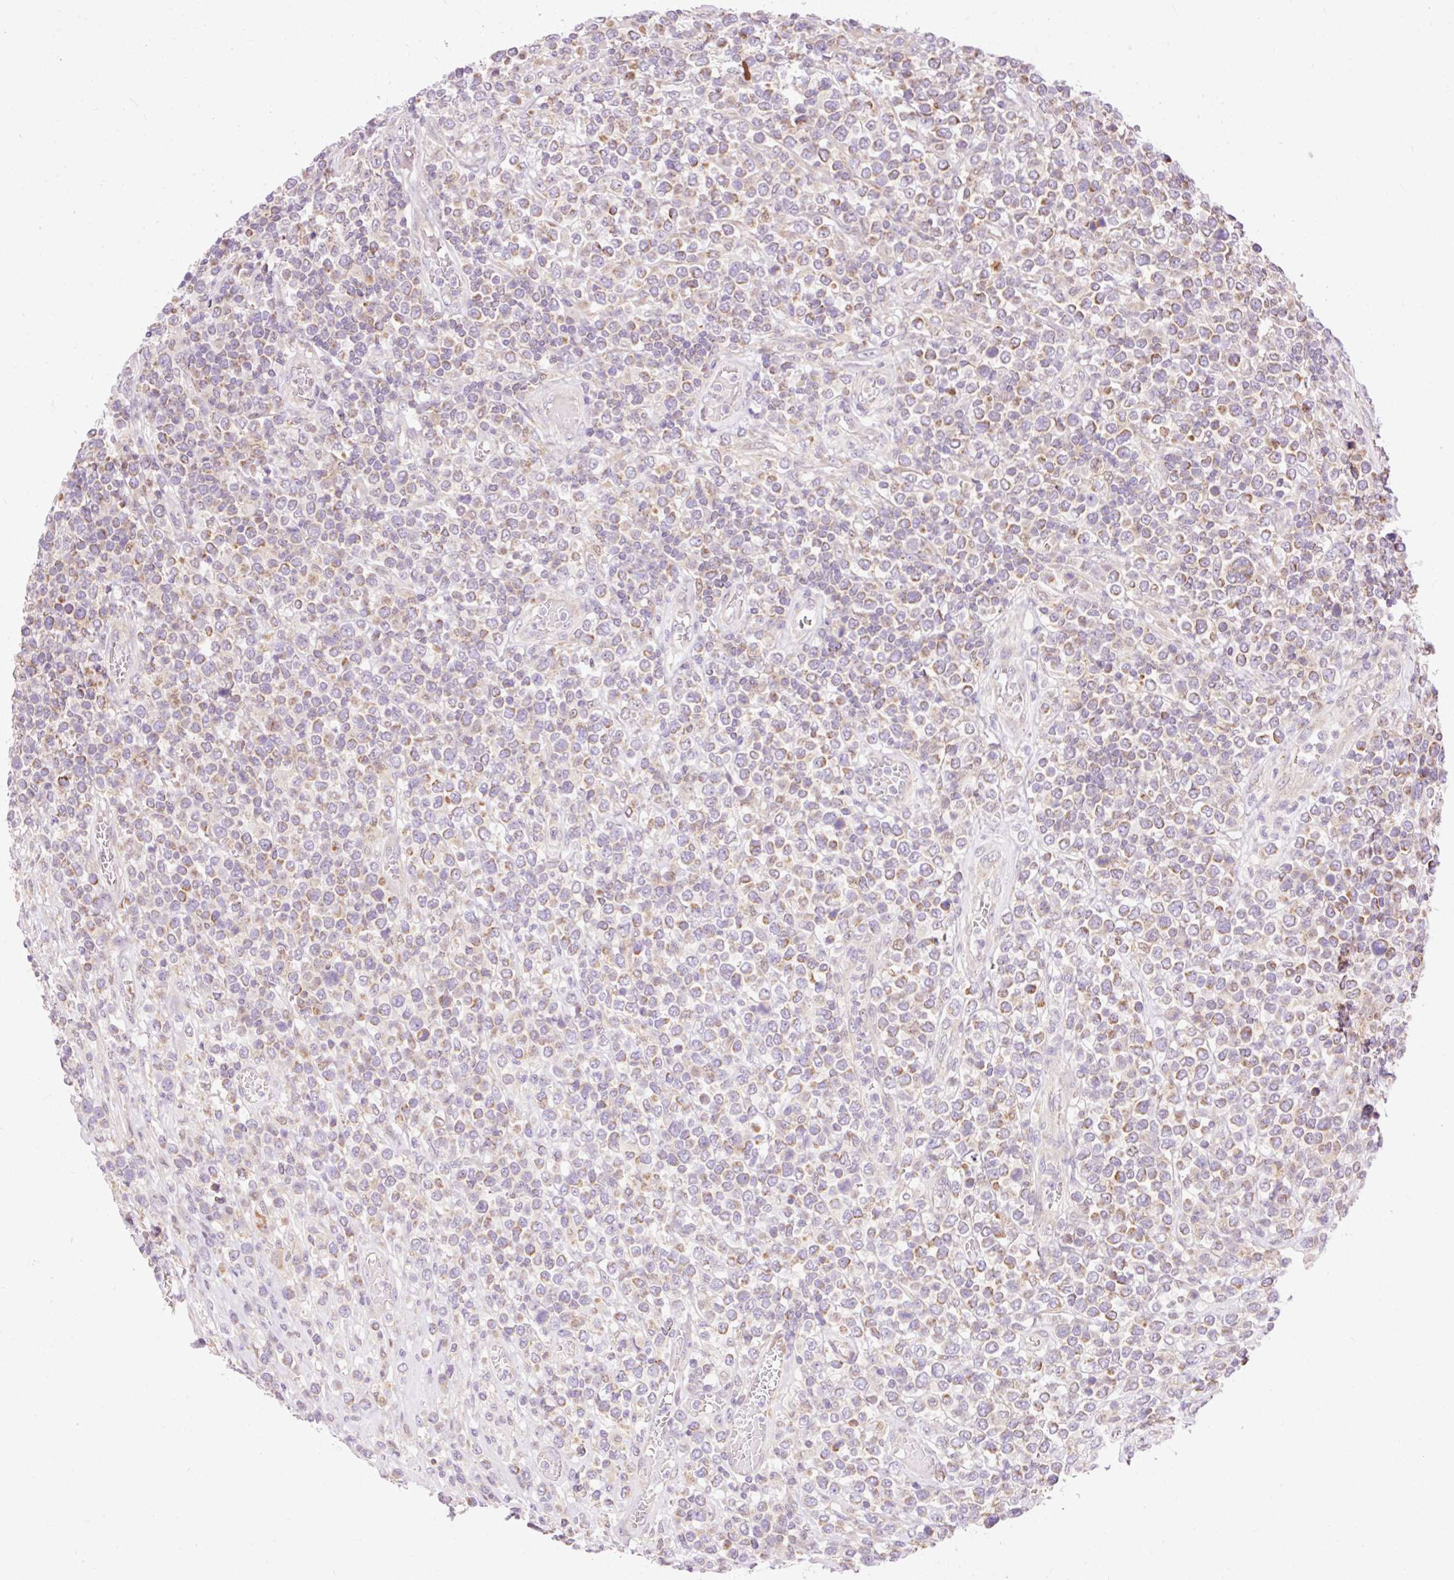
{"staining": {"intensity": "weak", "quantity": "25%-75%", "location": "cytoplasmic/membranous"}, "tissue": "lymphoma", "cell_type": "Tumor cells", "image_type": "cancer", "snomed": [{"axis": "morphology", "description": "Malignant lymphoma, non-Hodgkin's type, High grade"}, {"axis": "topography", "description": "Soft tissue"}], "caption": "IHC histopathology image of neoplastic tissue: malignant lymphoma, non-Hodgkin's type (high-grade) stained using immunohistochemistry (IHC) demonstrates low levels of weak protein expression localized specifically in the cytoplasmic/membranous of tumor cells, appearing as a cytoplasmic/membranous brown color.", "gene": "IMMT", "patient": {"sex": "female", "age": 56}}